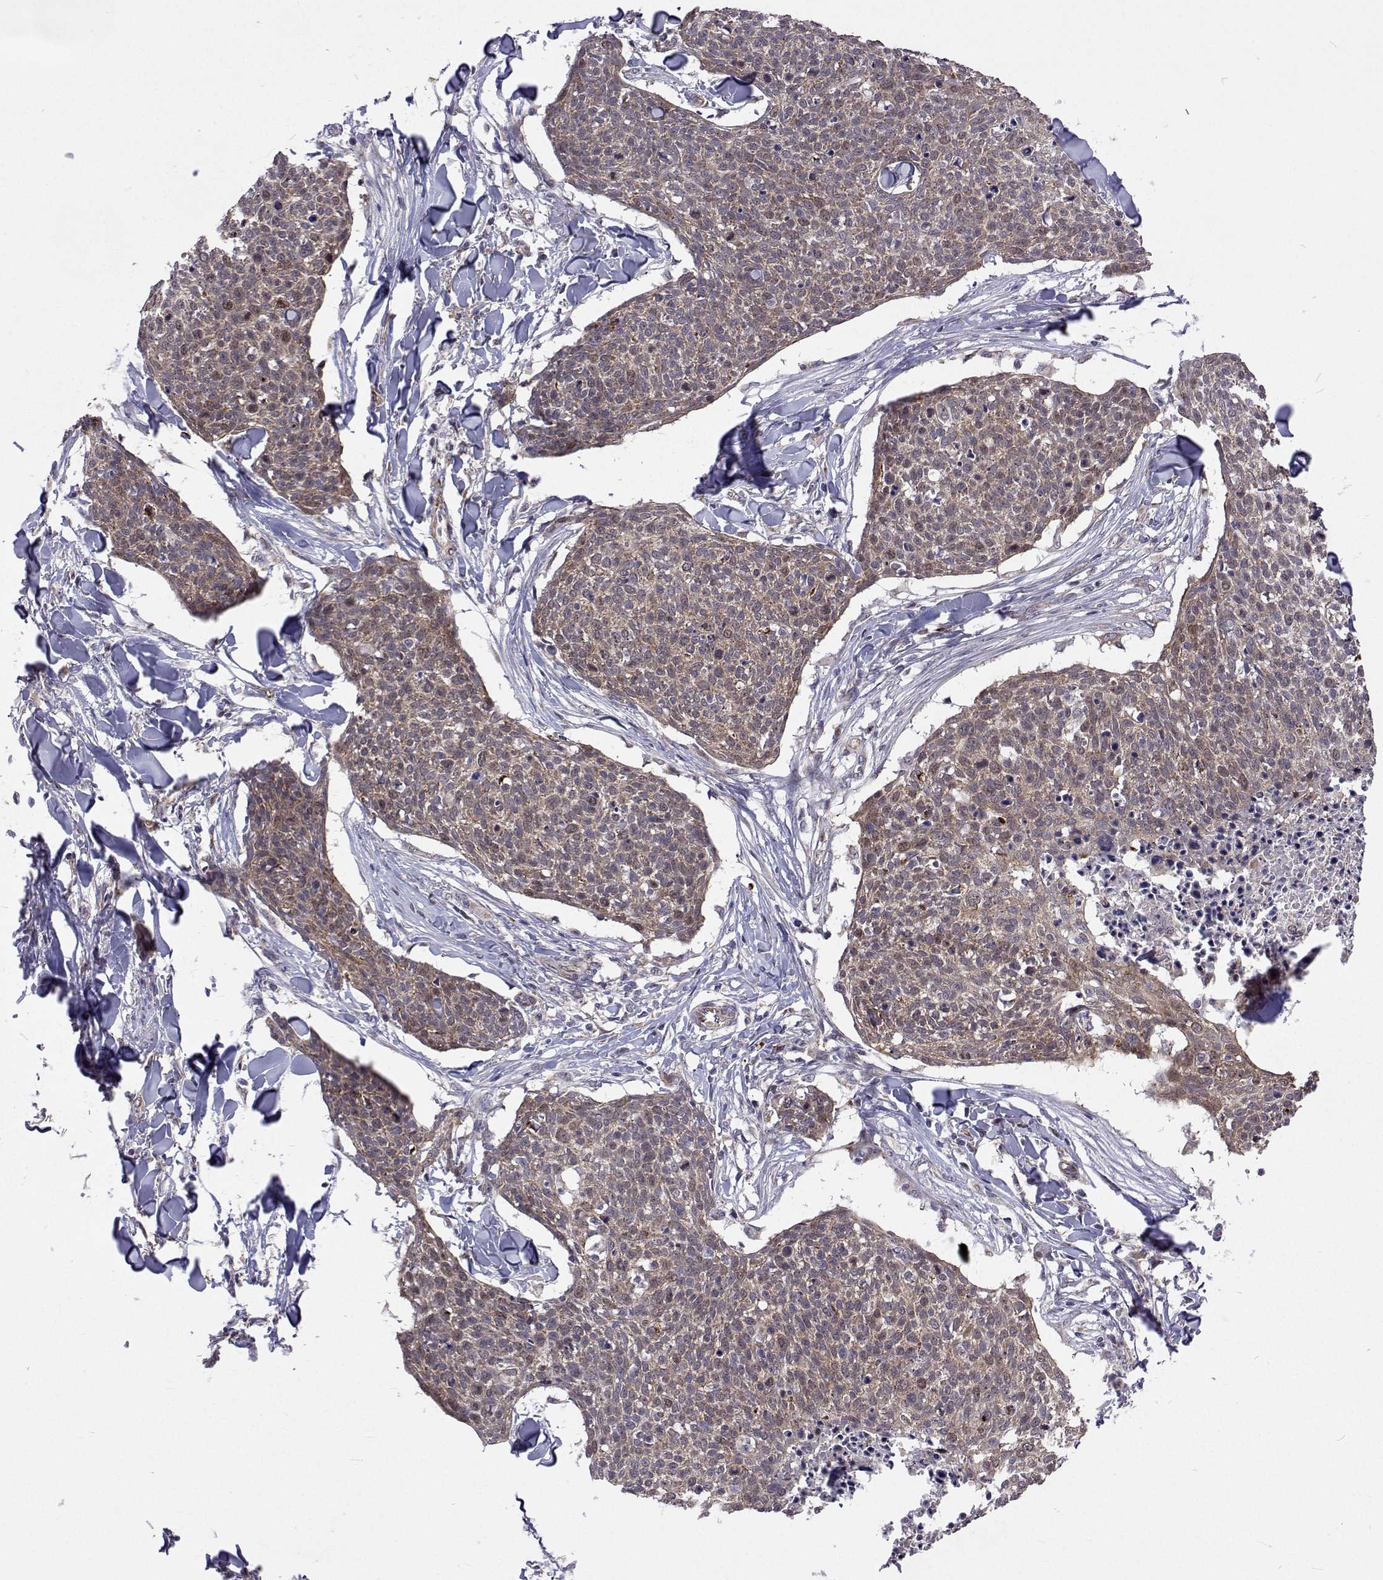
{"staining": {"intensity": "moderate", "quantity": ">75%", "location": "cytoplasmic/membranous"}, "tissue": "skin cancer", "cell_type": "Tumor cells", "image_type": "cancer", "snomed": [{"axis": "morphology", "description": "Squamous cell carcinoma, NOS"}, {"axis": "topography", "description": "Skin"}, {"axis": "topography", "description": "Vulva"}], "caption": "Immunohistochemistry image of neoplastic tissue: skin cancer (squamous cell carcinoma) stained using immunohistochemistry displays medium levels of moderate protein expression localized specifically in the cytoplasmic/membranous of tumor cells, appearing as a cytoplasmic/membranous brown color.", "gene": "DHTKD1", "patient": {"sex": "female", "age": 75}}